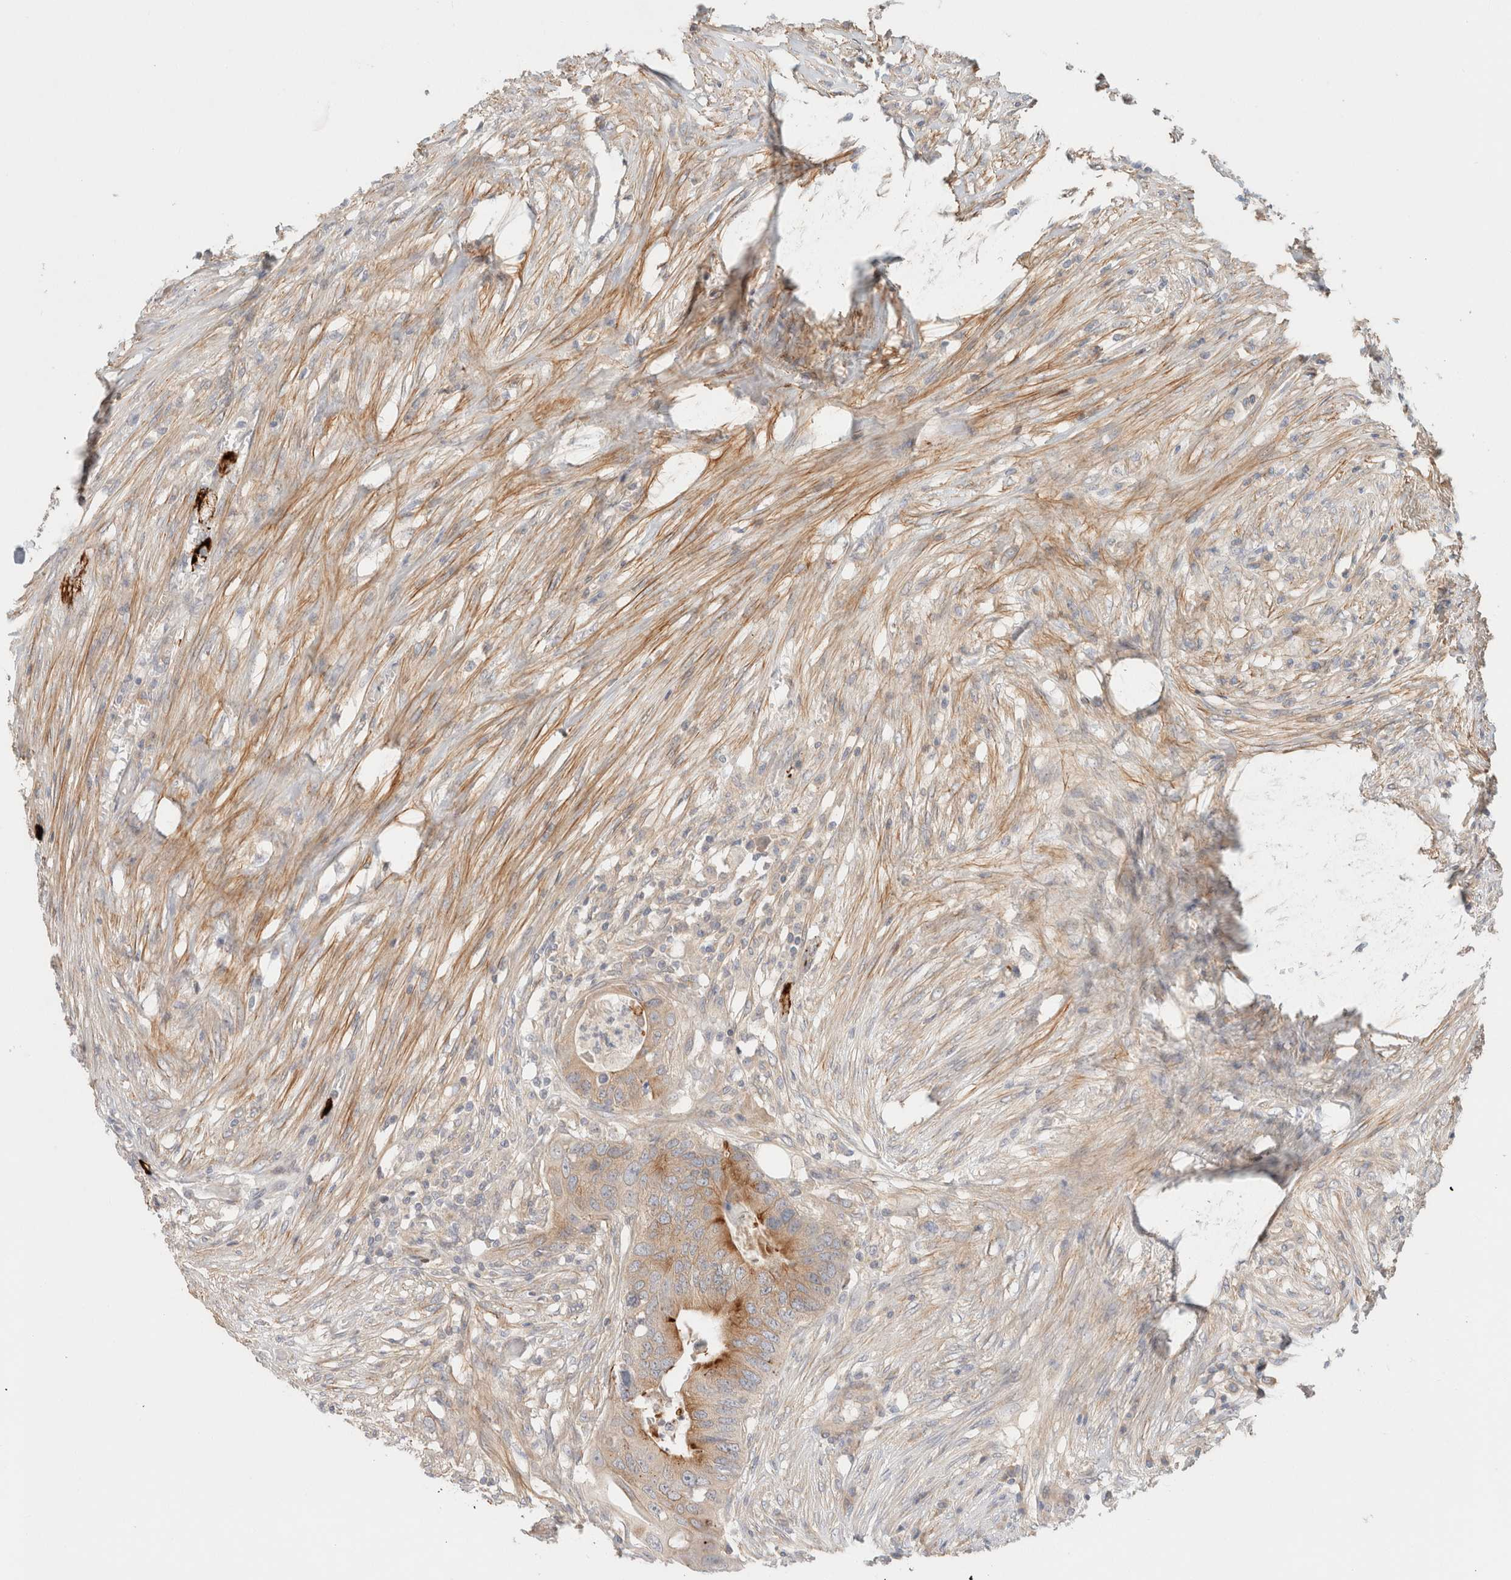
{"staining": {"intensity": "strong", "quantity": "<25%", "location": "cytoplasmic/membranous"}, "tissue": "colorectal cancer", "cell_type": "Tumor cells", "image_type": "cancer", "snomed": [{"axis": "morphology", "description": "Adenocarcinoma, NOS"}, {"axis": "topography", "description": "Colon"}], "caption": "Tumor cells reveal strong cytoplasmic/membranous expression in about <25% of cells in colorectal adenocarcinoma.", "gene": "MARK3", "patient": {"sex": "male", "age": 71}}